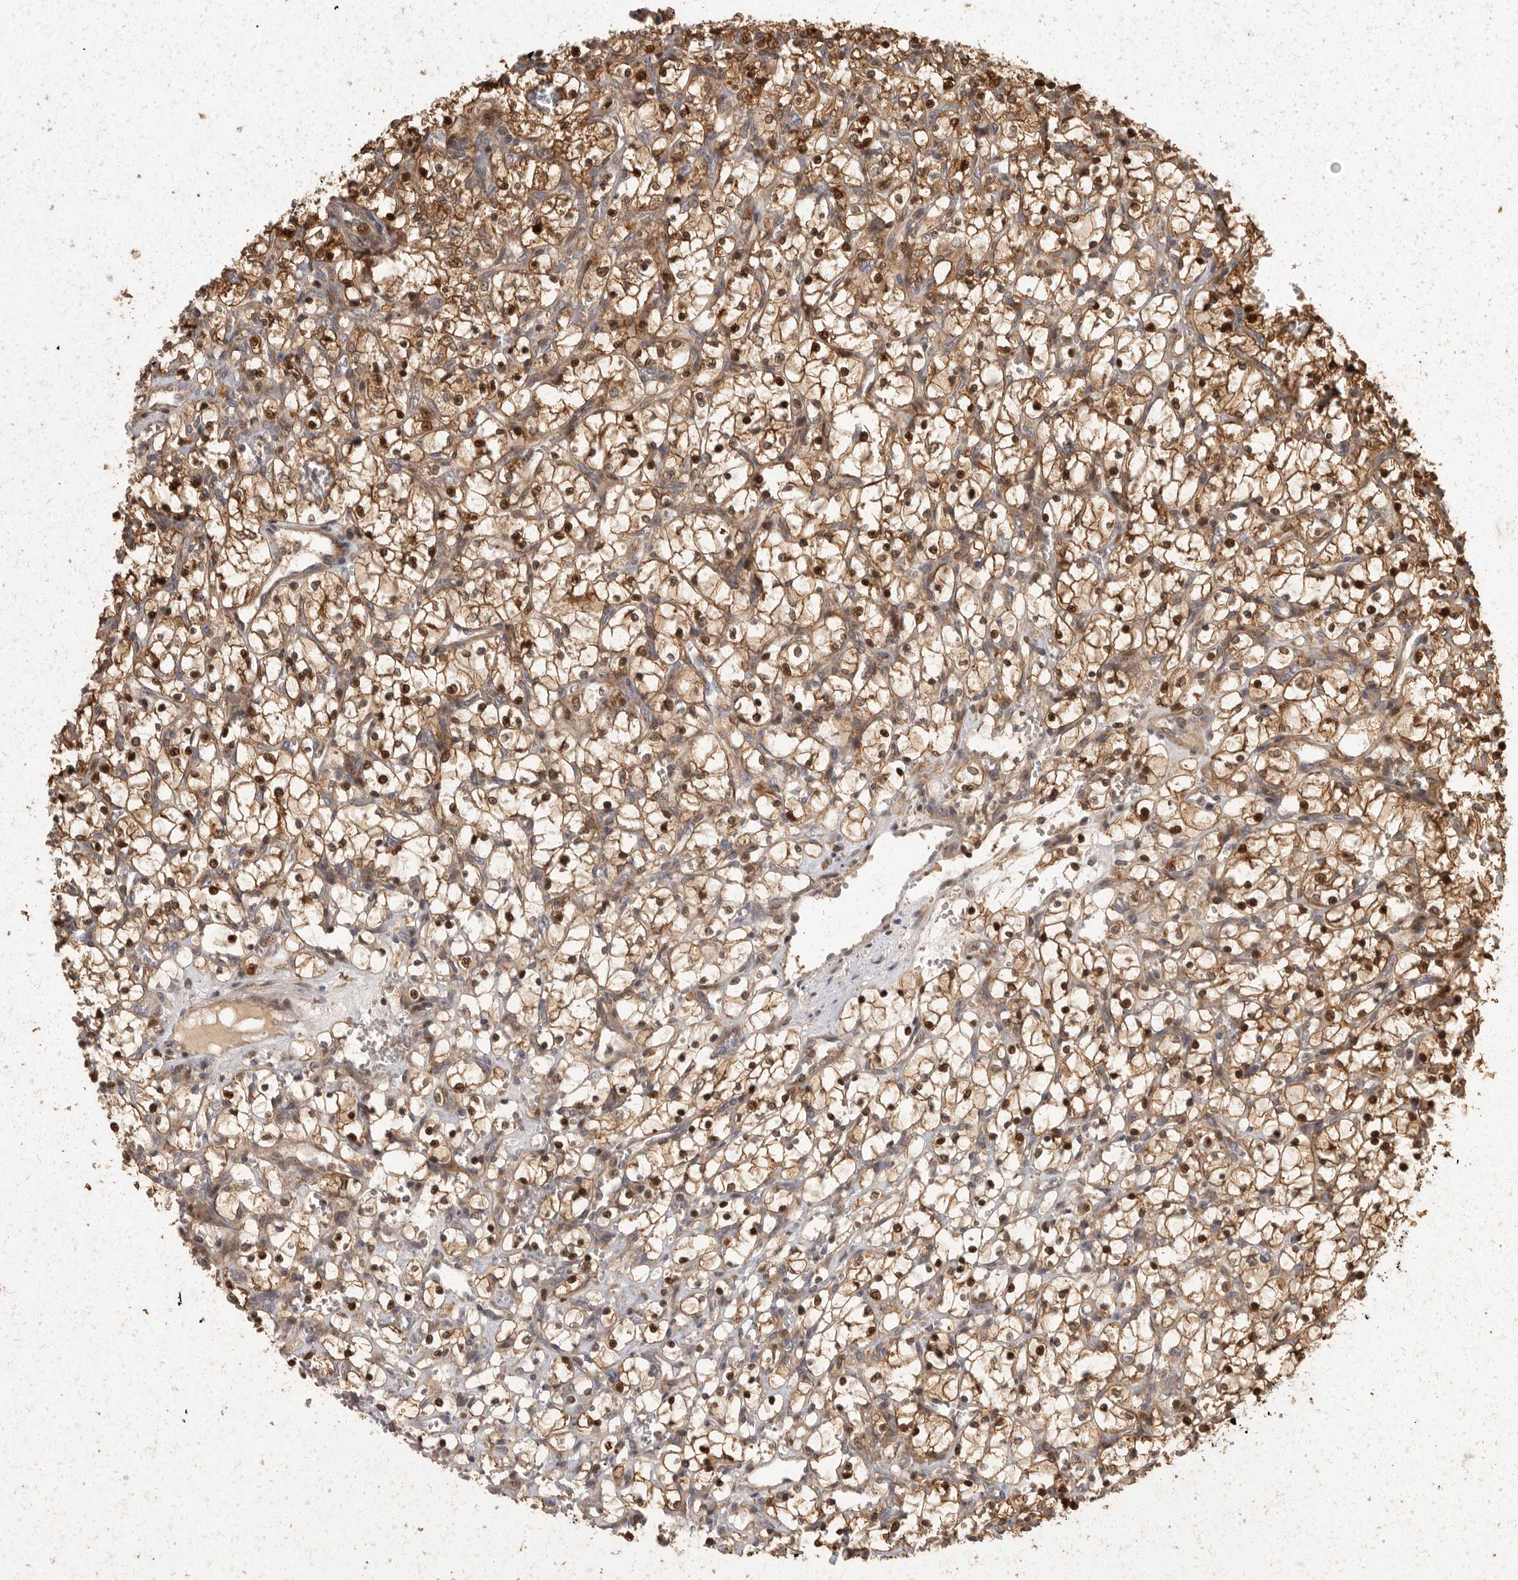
{"staining": {"intensity": "strong", "quantity": "25%-75%", "location": "cytoplasmic/membranous,nuclear"}, "tissue": "renal cancer", "cell_type": "Tumor cells", "image_type": "cancer", "snomed": [{"axis": "morphology", "description": "Adenocarcinoma, NOS"}, {"axis": "topography", "description": "Kidney"}], "caption": "Renal cancer (adenocarcinoma) stained for a protein (brown) demonstrates strong cytoplasmic/membranous and nuclear positive positivity in about 25%-75% of tumor cells.", "gene": "SWT1", "patient": {"sex": "female", "age": 69}}